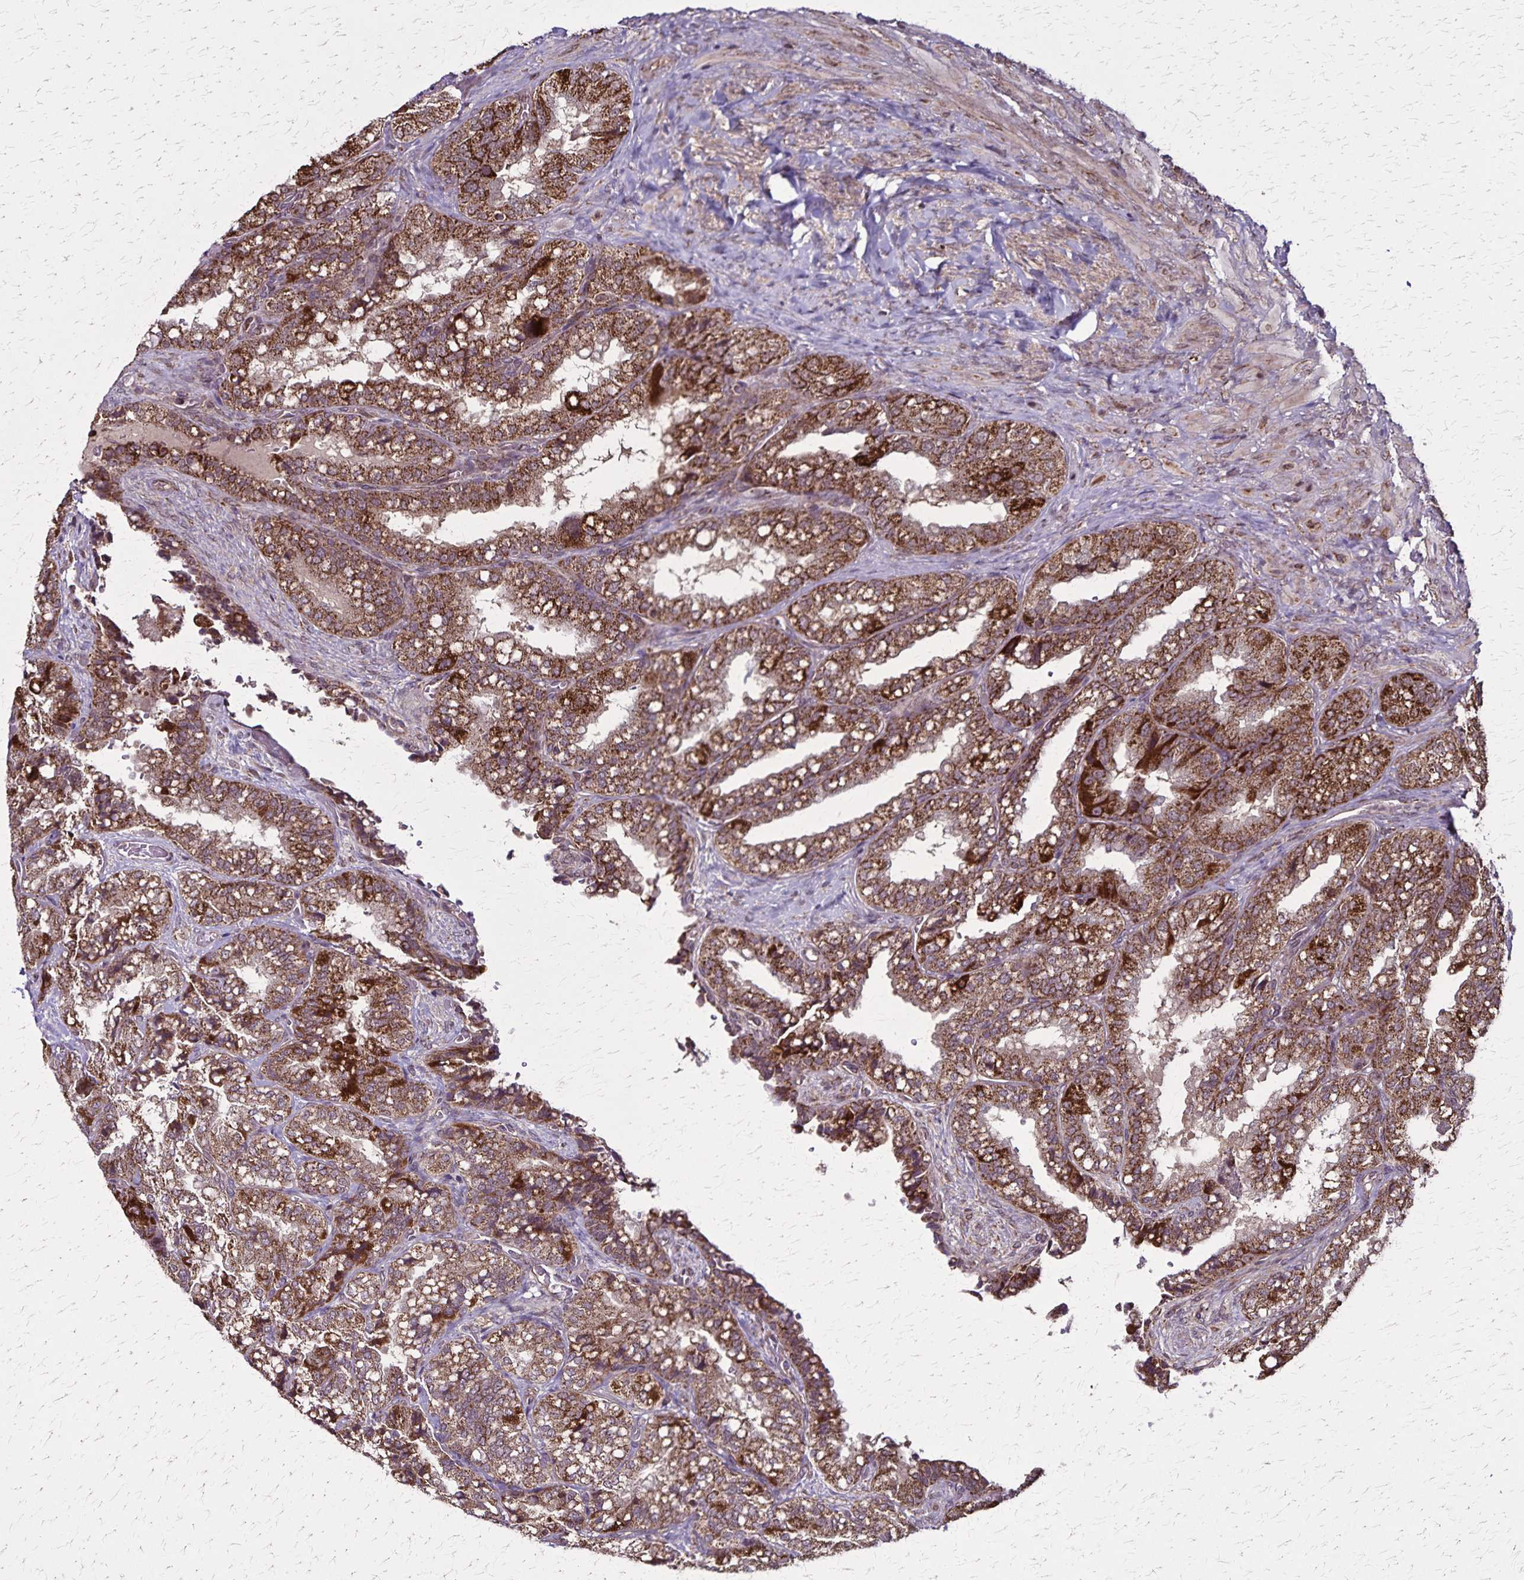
{"staining": {"intensity": "strong", "quantity": ">75%", "location": "cytoplasmic/membranous"}, "tissue": "seminal vesicle", "cell_type": "Glandular cells", "image_type": "normal", "snomed": [{"axis": "morphology", "description": "Normal tissue, NOS"}, {"axis": "topography", "description": "Seminal veicle"}], "caption": "DAB (3,3'-diaminobenzidine) immunohistochemical staining of normal seminal vesicle demonstrates strong cytoplasmic/membranous protein expression in about >75% of glandular cells. (Stains: DAB in brown, nuclei in blue, Microscopy: brightfield microscopy at high magnification).", "gene": "NFS1", "patient": {"sex": "male", "age": 57}}